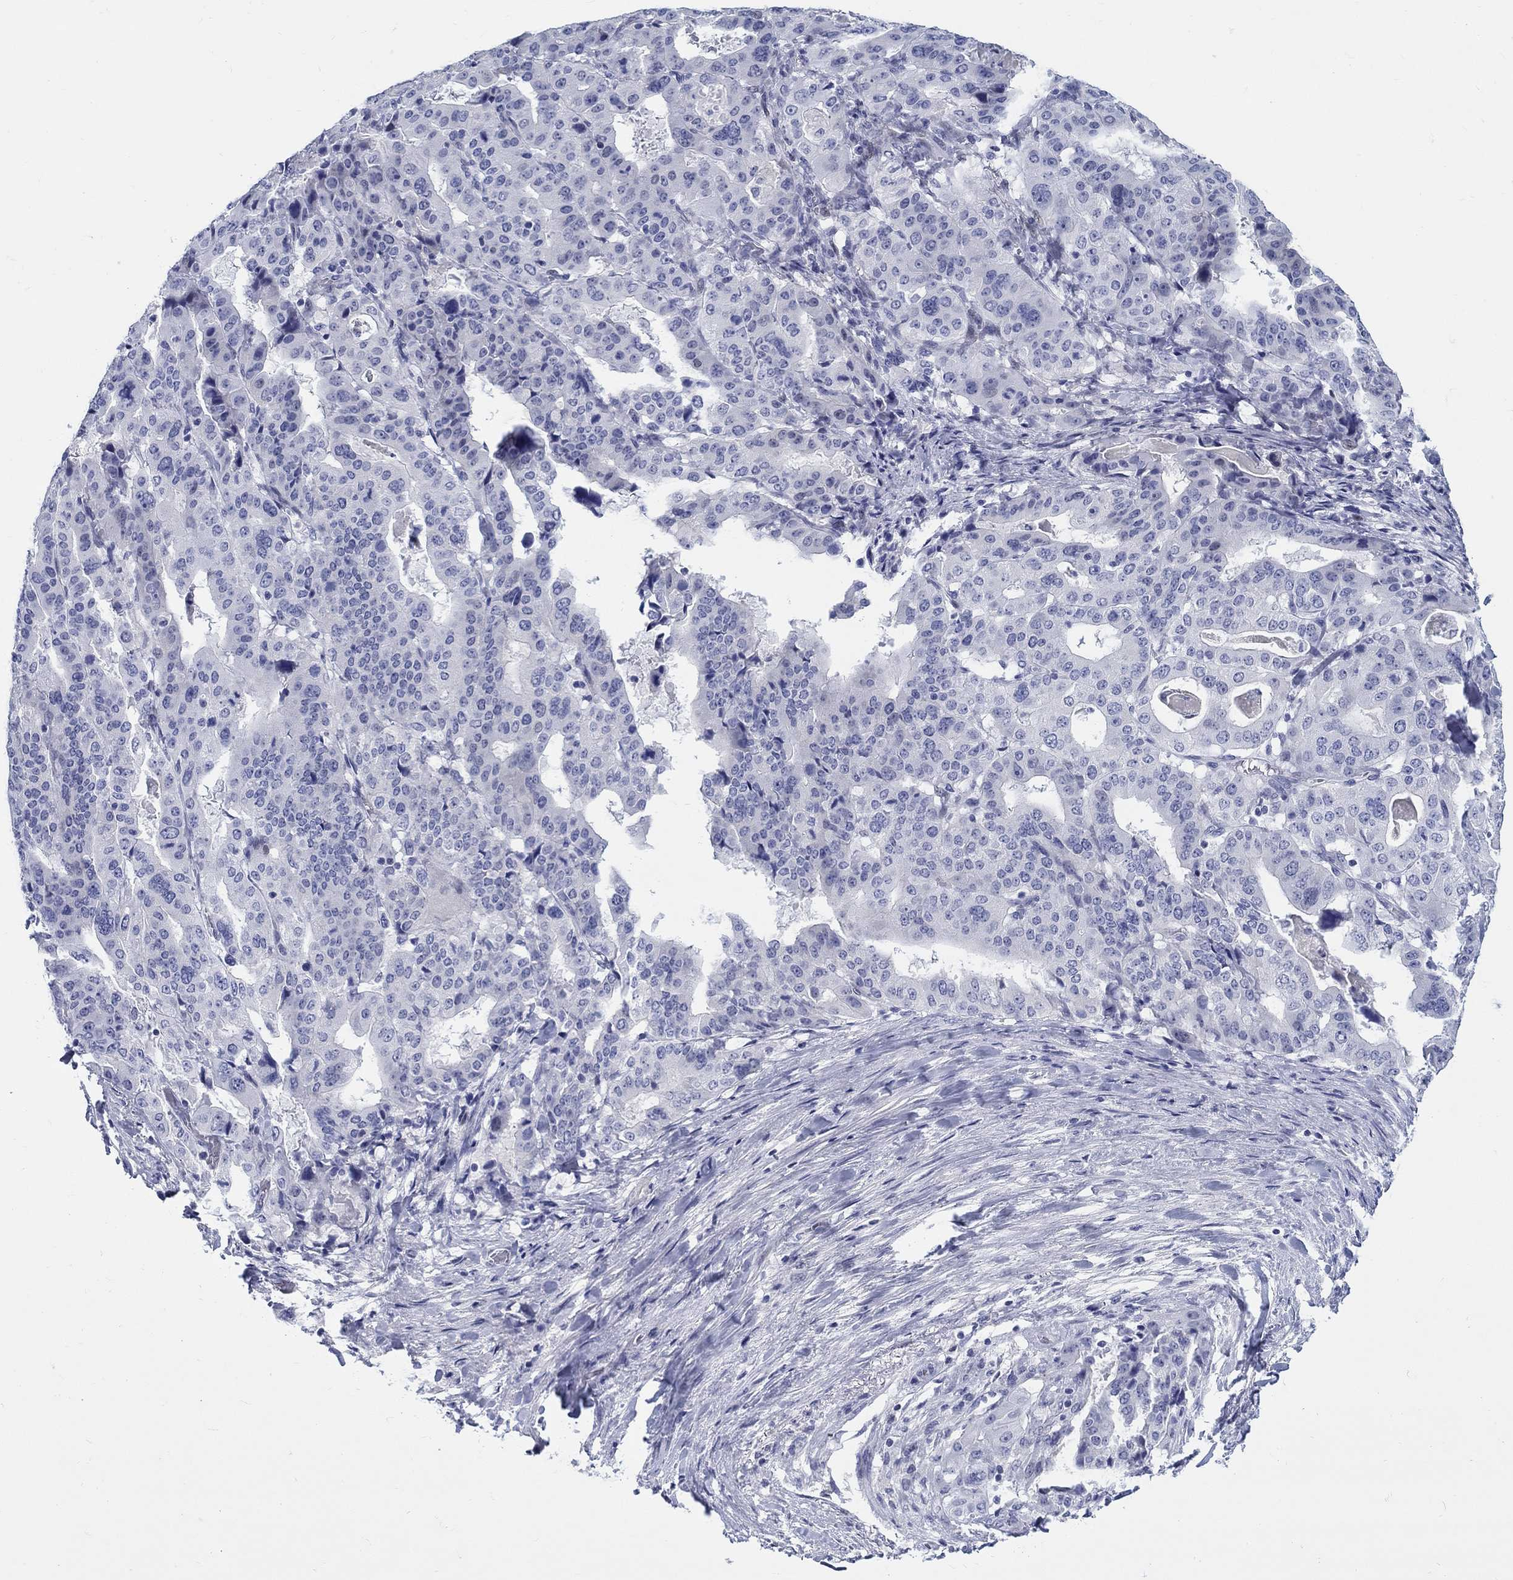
{"staining": {"intensity": "negative", "quantity": "none", "location": "none"}, "tissue": "stomach cancer", "cell_type": "Tumor cells", "image_type": "cancer", "snomed": [{"axis": "morphology", "description": "Adenocarcinoma, NOS"}, {"axis": "topography", "description": "Stomach"}], "caption": "The image demonstrates no significant positivity in tumor cells of stomach cancer (adenocarcinoma).", "gene": "CRYGS", "patient": {"sex": "male", "age": 48}}